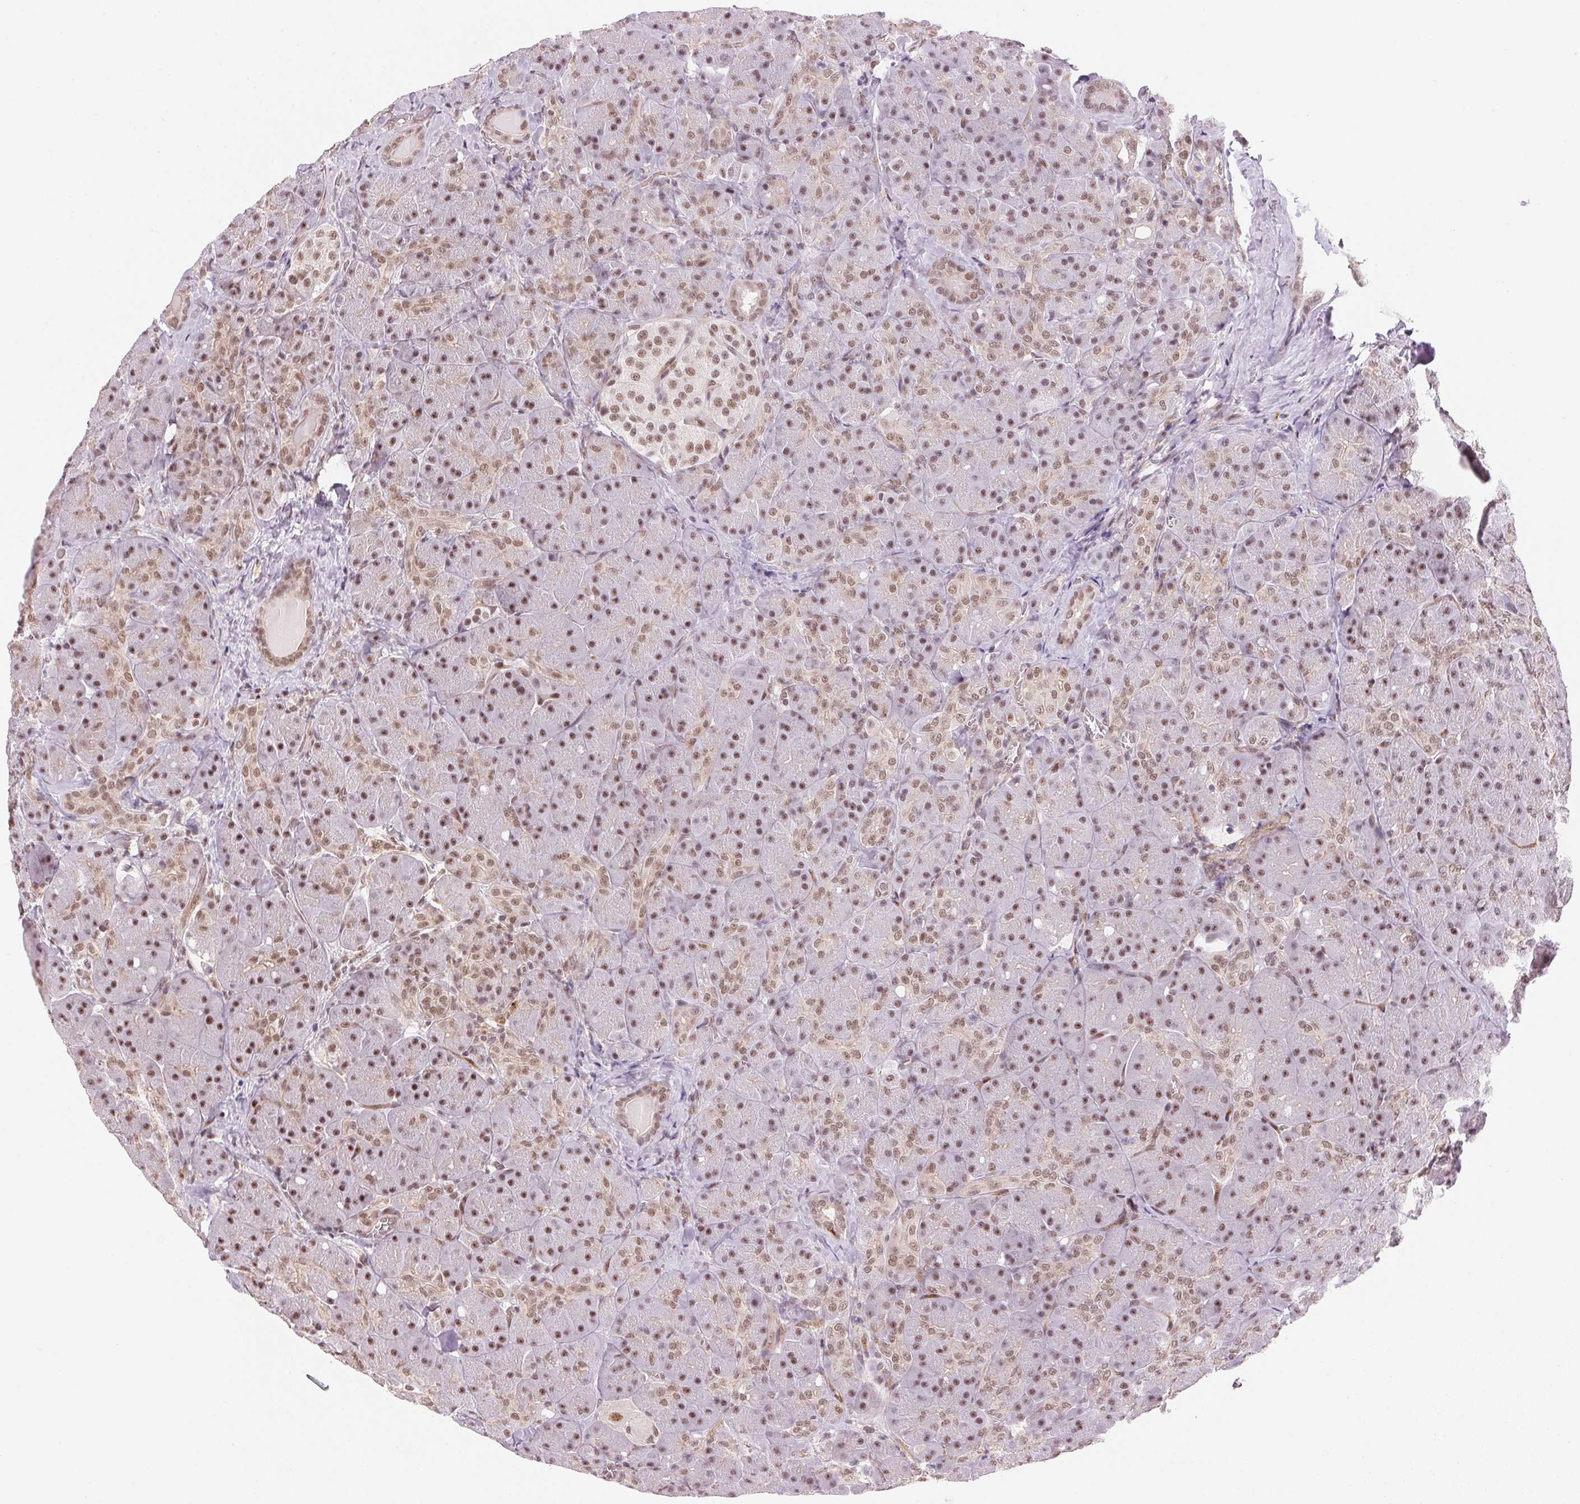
{"staining": {"intensity": "moderate", "quantity": "25%-75%", "location": "nuclear"}, "tissue": "pancreas", "cell_type": "Exocrine glandular cells", "image_type": "normal", "snomed": [{"axis": "morphology", "description": "Normal tissue, NOS"}, {"axis": "topography", "description": "Pancreas"}], "caption": "Benign pancreas reveals moderate nuclear expression in approximately 25%-75% of exocrine glandular cells.", "gene": "HNRNPDL", "patient": {"sex": "male", "age": 55}}